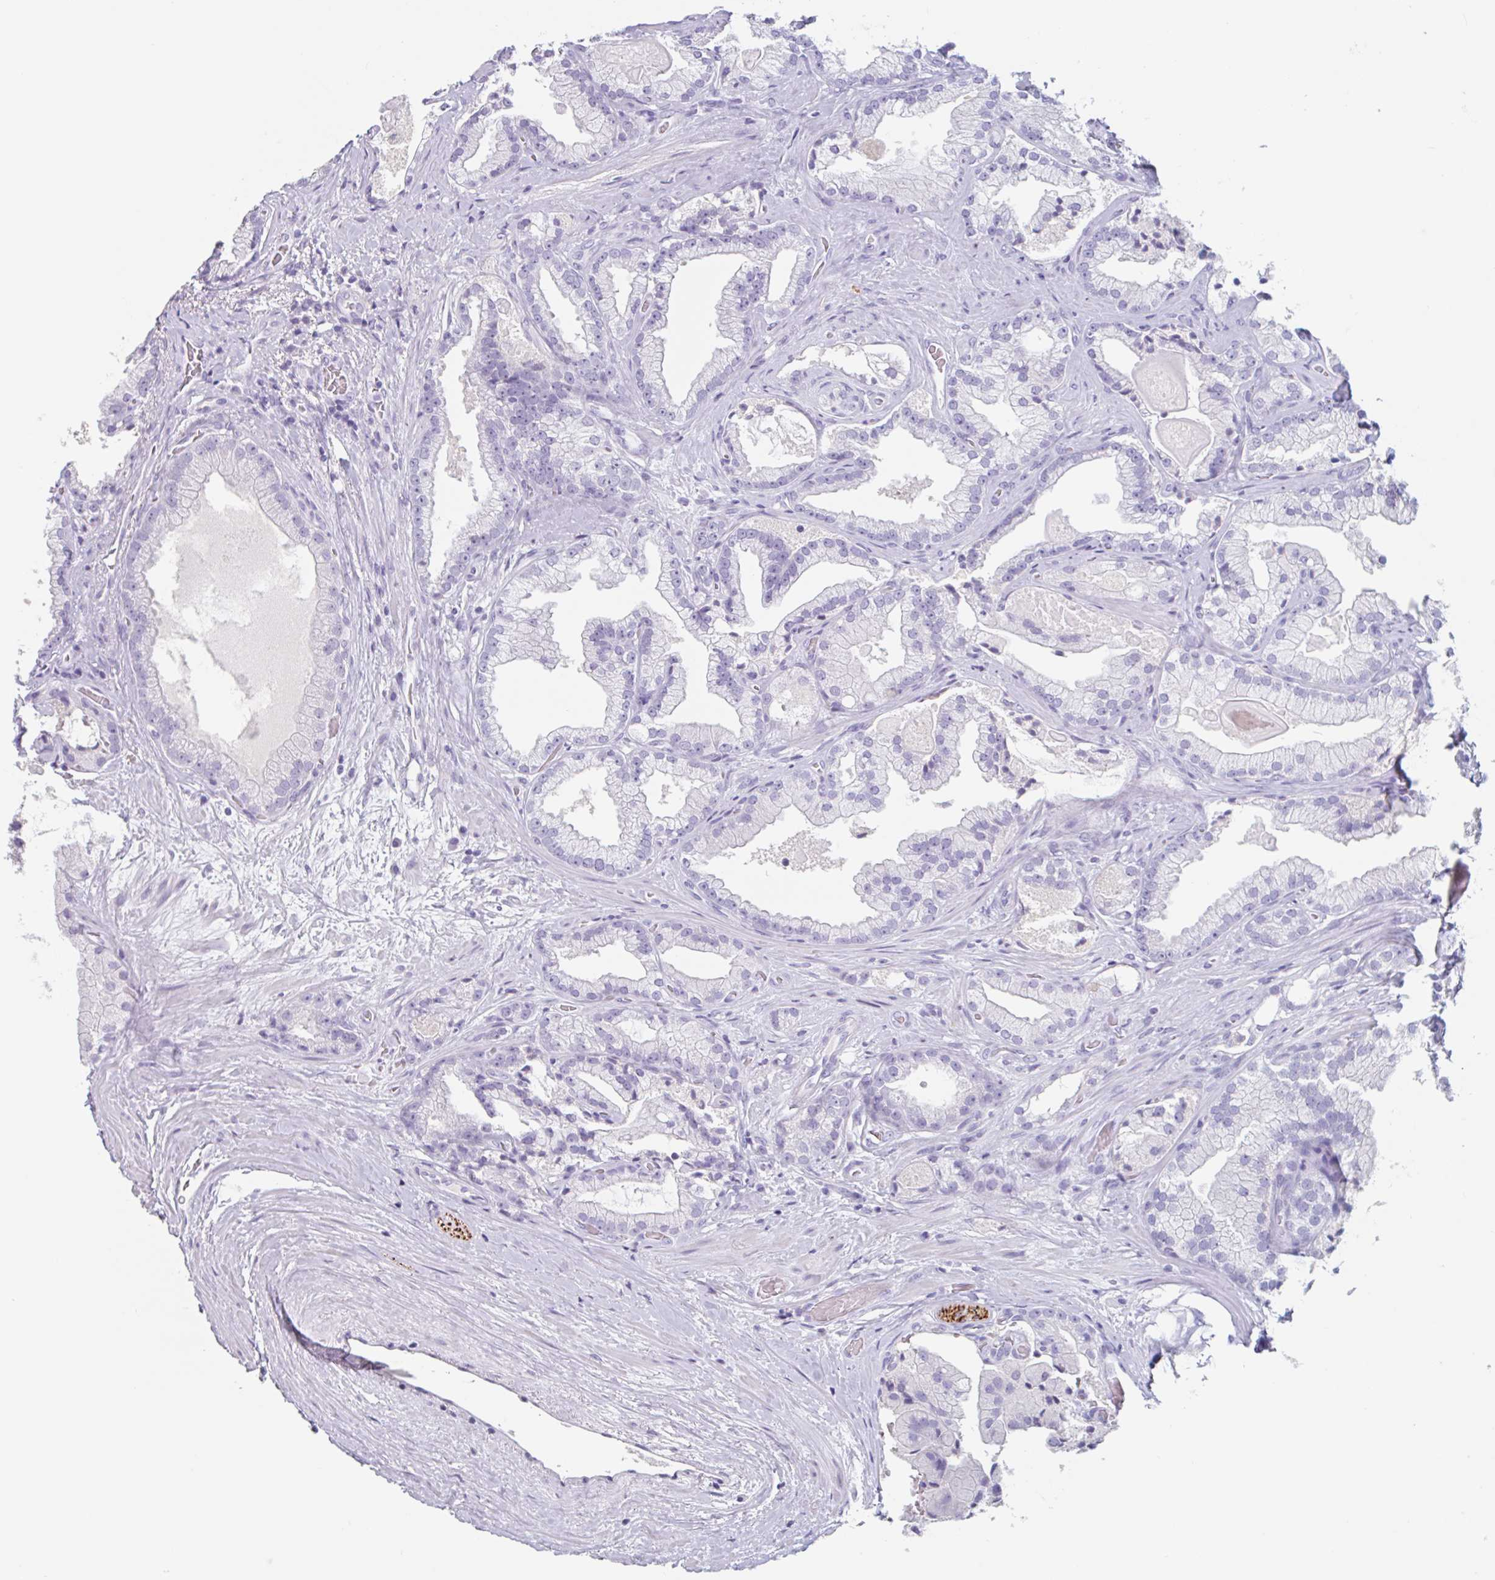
{"staining": {"intensity": "negative", "quantity": "none", "location": "none"}, "tissue": "prostate cancer", "cell_type": "Tumor cells", "image_type": "cancer", "snomed": [{"axis": "morphology", "description": "Adenocarcinoma, High grade"}, {"axis": "topography", "description": "Prostate"}], "caption": "Tumor cells are negative for protein expression in human prostate cancer (adenocarcinoma (high-grade)).", "gene": "EMC4", "patient": {"sex": "male", "age": 68}}